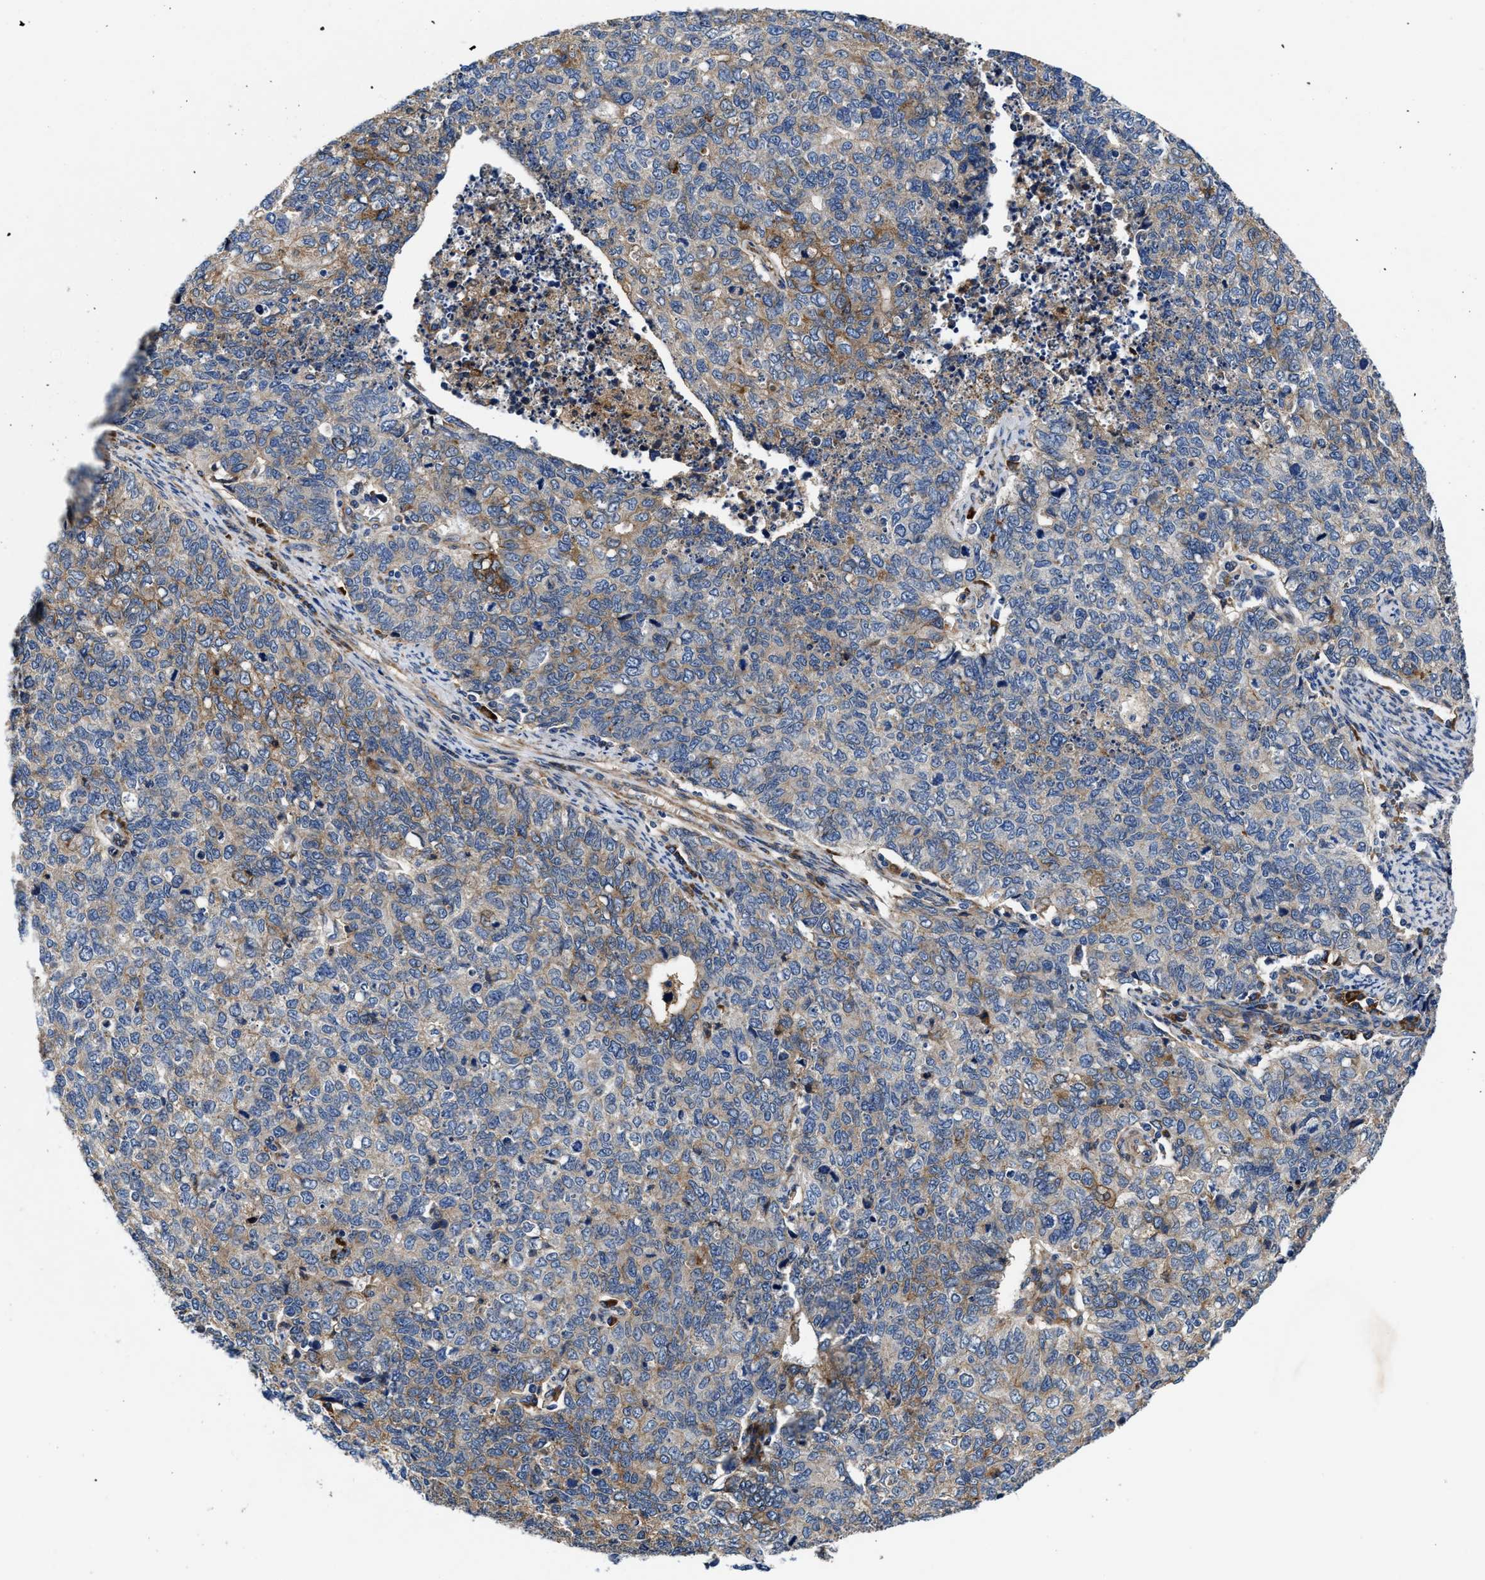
{"staining": {"intensity": "weak", "quantity": "25%-75%", "location": "cytoplasmic/membranous"}, "tissue": "cervical cancer", "cell_type": "Tumor cells", "image_type": "cancer", "snomed": [{"axis": "morphology", "description": "Squamous cell carcinoma, NOS"}, {"axis": "topography", "description": "Cervix"}], "caption": "Cervical cancer (squamous cell carcinoma) stained with a brown dye shows weak cytoplasmic/membranous positive expression in approximately 25%-75% of tumor cells.", "gene": "SLC12A2", "patient": {"sex": "female", "age": 63}}